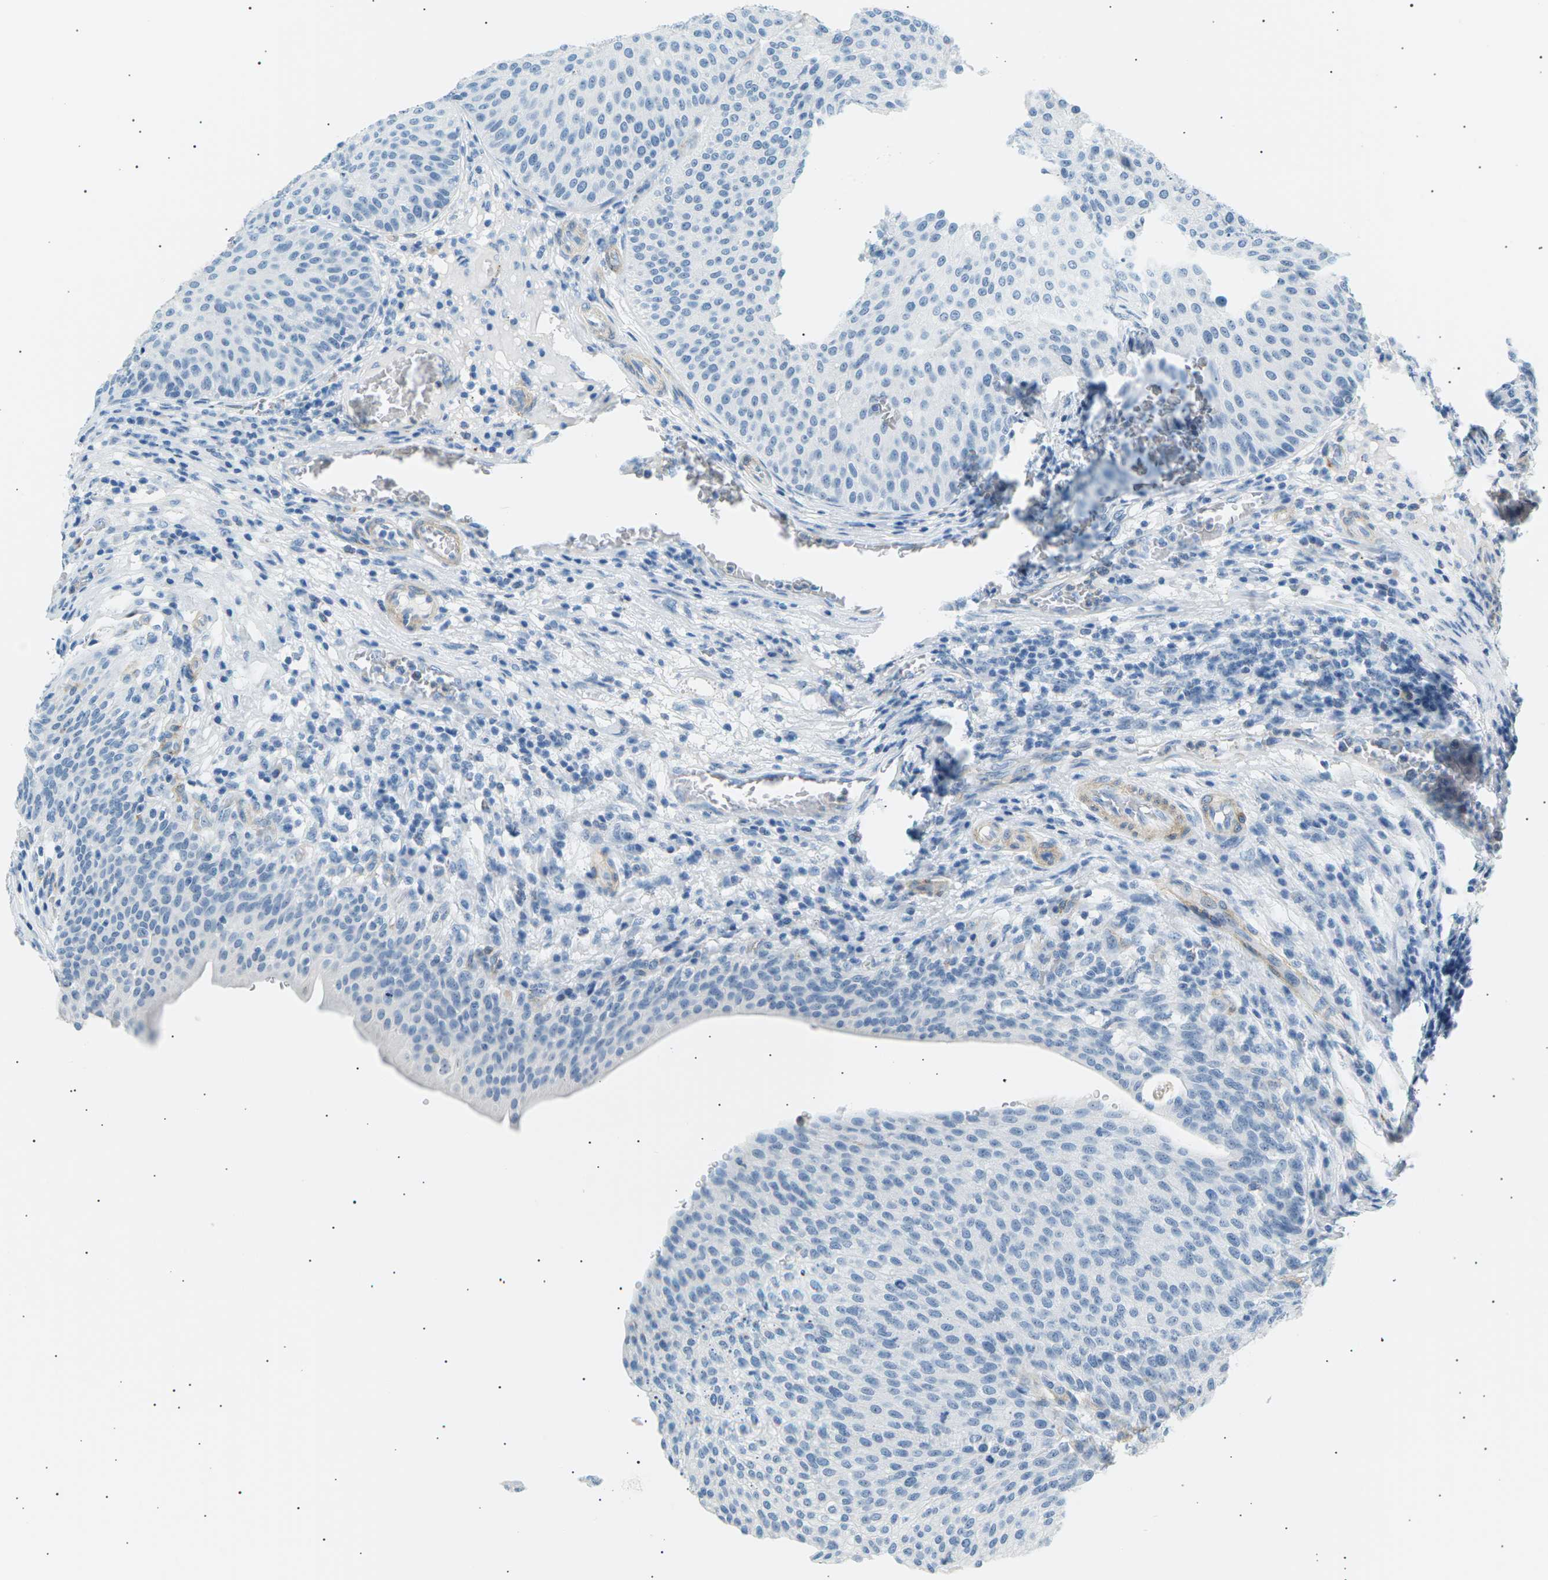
{"staining": {"intensity": "negative", "quantity": "none", "location": "none"}, "tissue": "urothelial cancer", "cell_type": "Tumor cells", "image_type": "cancer", "snomed": [{"axis": "morphology", "description": "Urothelial carcinoma, Low grade"}, {"axis": "topography", "description": "Smooth muscle"}, {"axis": "topography", "description": "Urinary bladder"}], "caption": "Urothelial carcinoma (low-grade) was stained to show a protein in brown. There is no significant positivity in tumor cells.", "gene": "SEPTIN5", "patient": {"sex": "male", "age": 60}}